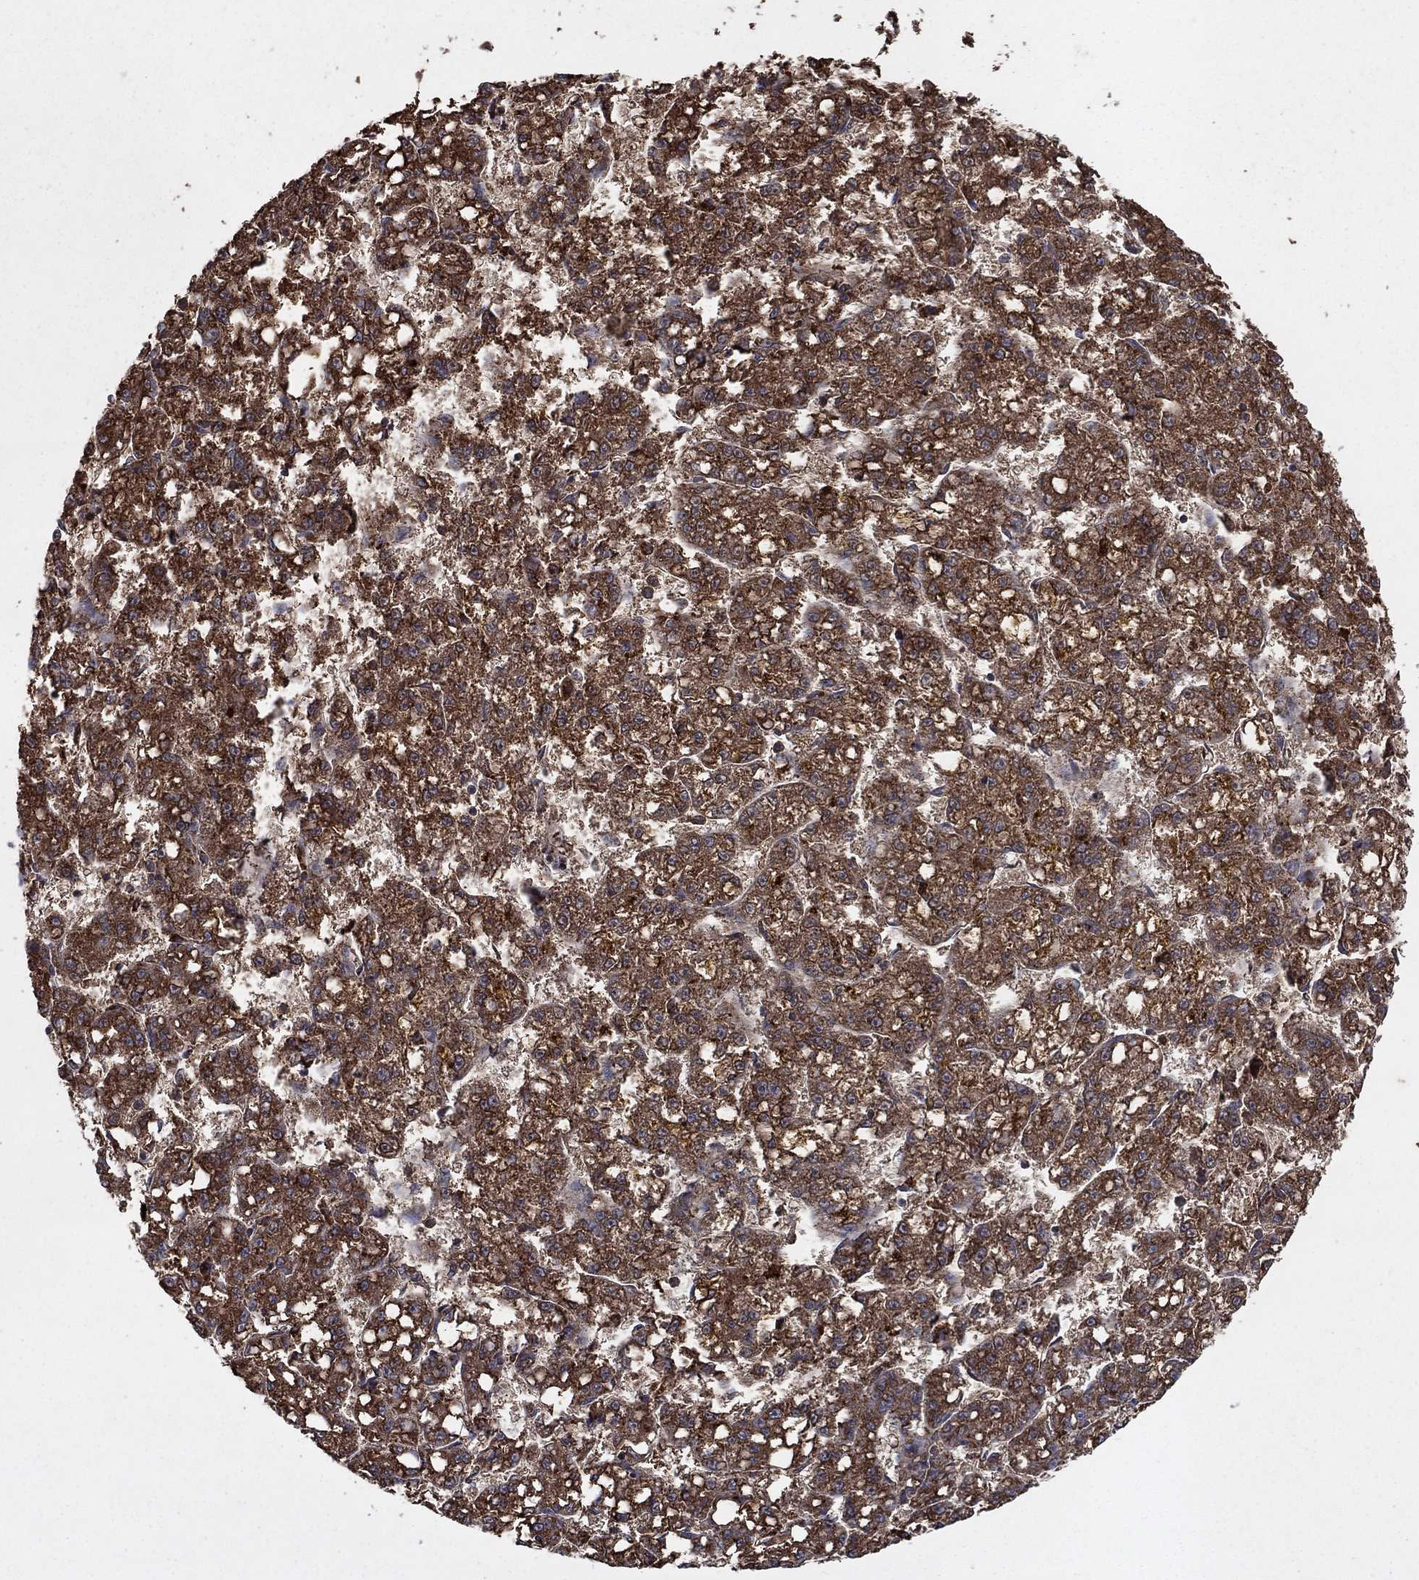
{"staining": {"intensity": "strong", "quantity": ">75%", "location": "cytoplasmic/membranous"}, "tissue": "liver cancer", "cell_type": "Tumor cells", "image_type": "cancer", "snomed": [{"axis": "morphology", "description": "Carcinoma, Hepatocellular, NOS"}, {"axis": "topography", "description": "Liver"}], "caption": "Human hepatocellular carcinoma (liver) stained with a brown dye reveals strong cytoplasmic/membranous positive positivity in approximately >75% of tumor cells.", "gene": "DPH1", "patient": {"sex": "female", "age": 65}}